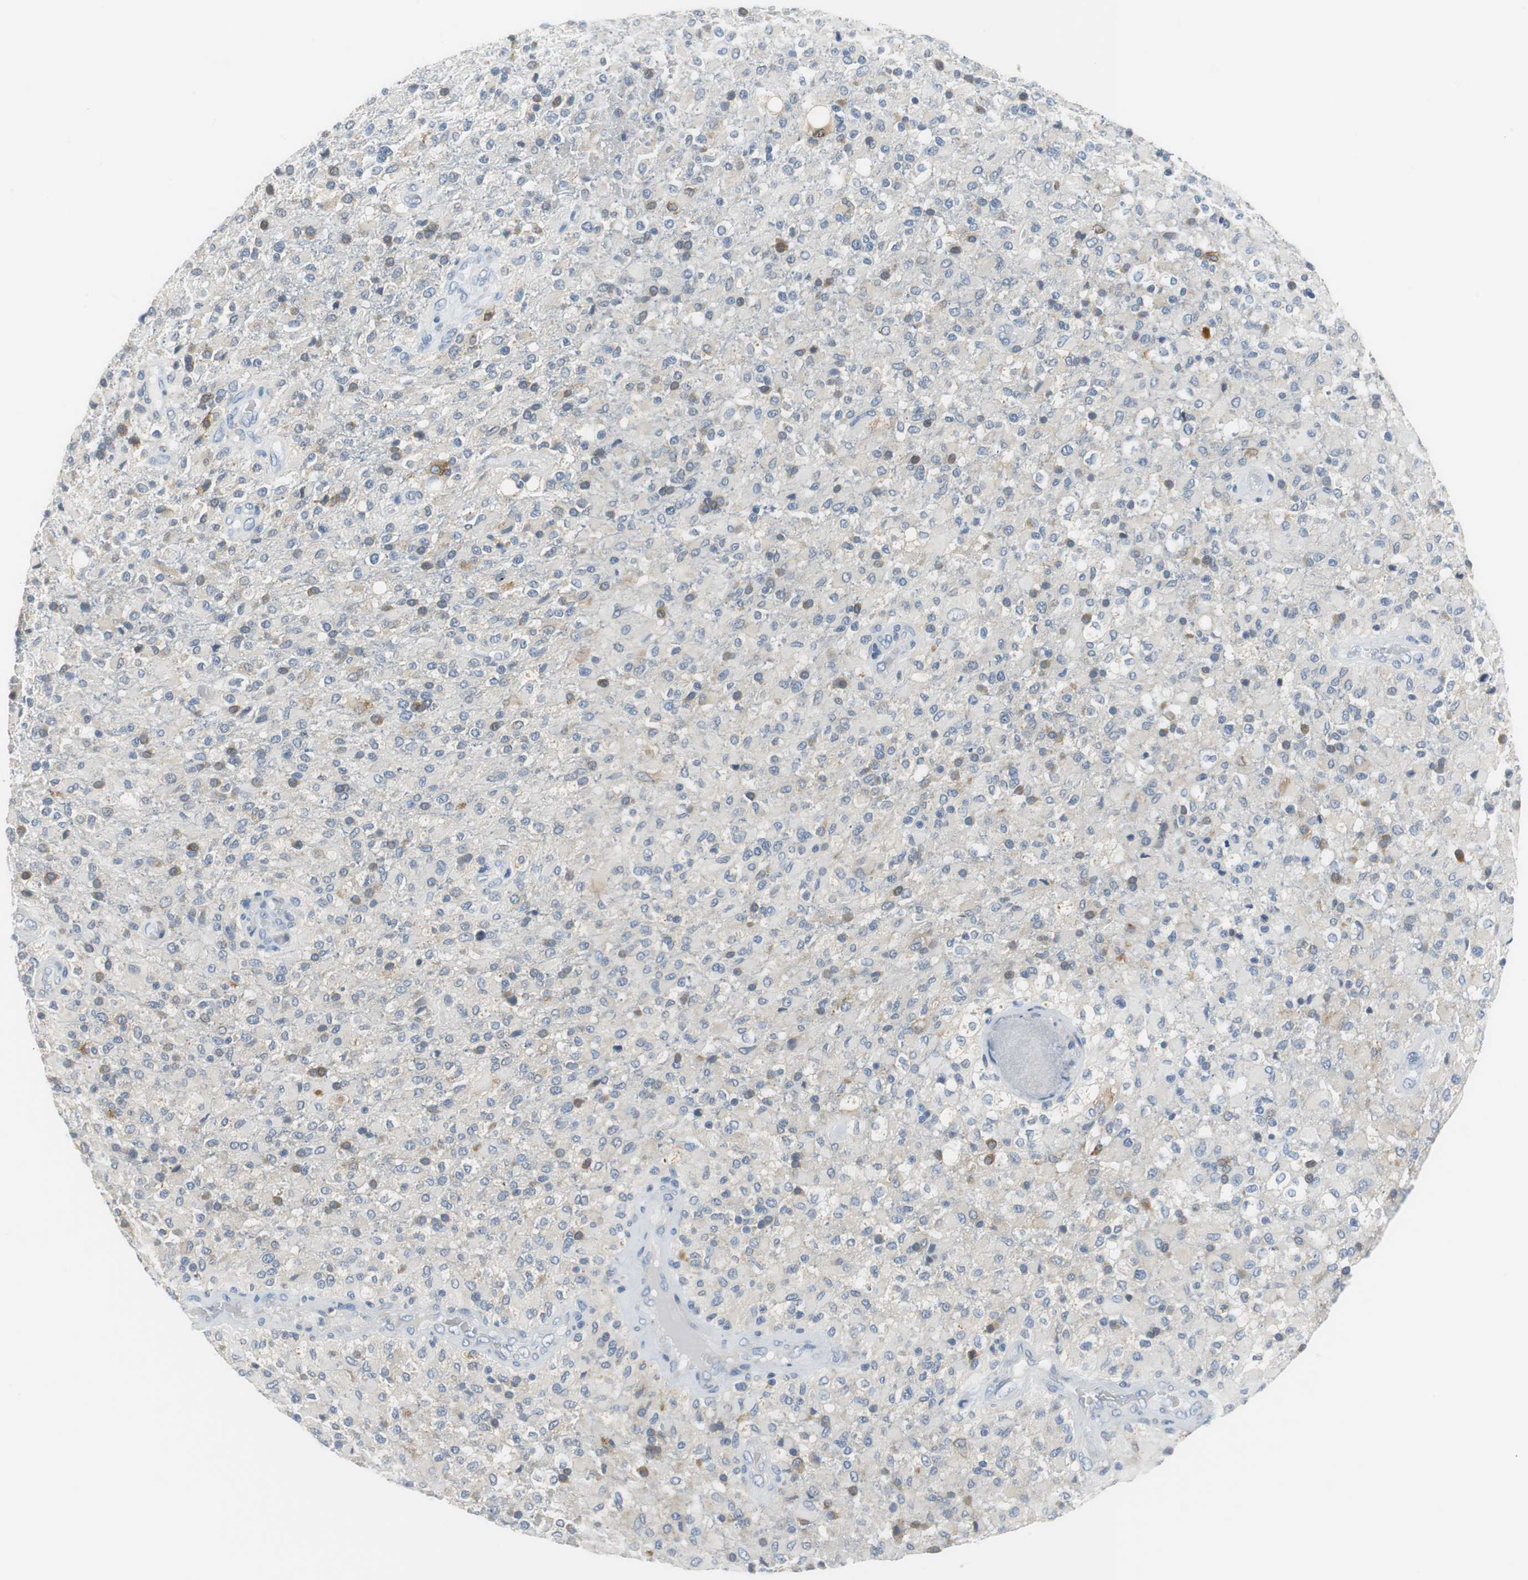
{"staining": {"intensity": "weak", "quantity": "<25%", "location": "cytoplasmic/membranous"}, "tissue": "glioma", "cell_type": "Tumor cells", "image_type": "cancer", "snomed": [{"axis": "morphology", "description": "Glioma, malignant, High grade"}, {"axis": "topography", "description": "Brain"}], "caption": "The immunohistochemistry micrograph has no significant positivity in tumor cells of glioma tissue.", "gene": "GLCCI1", "patient": {"sex": "male", "age": 71}}